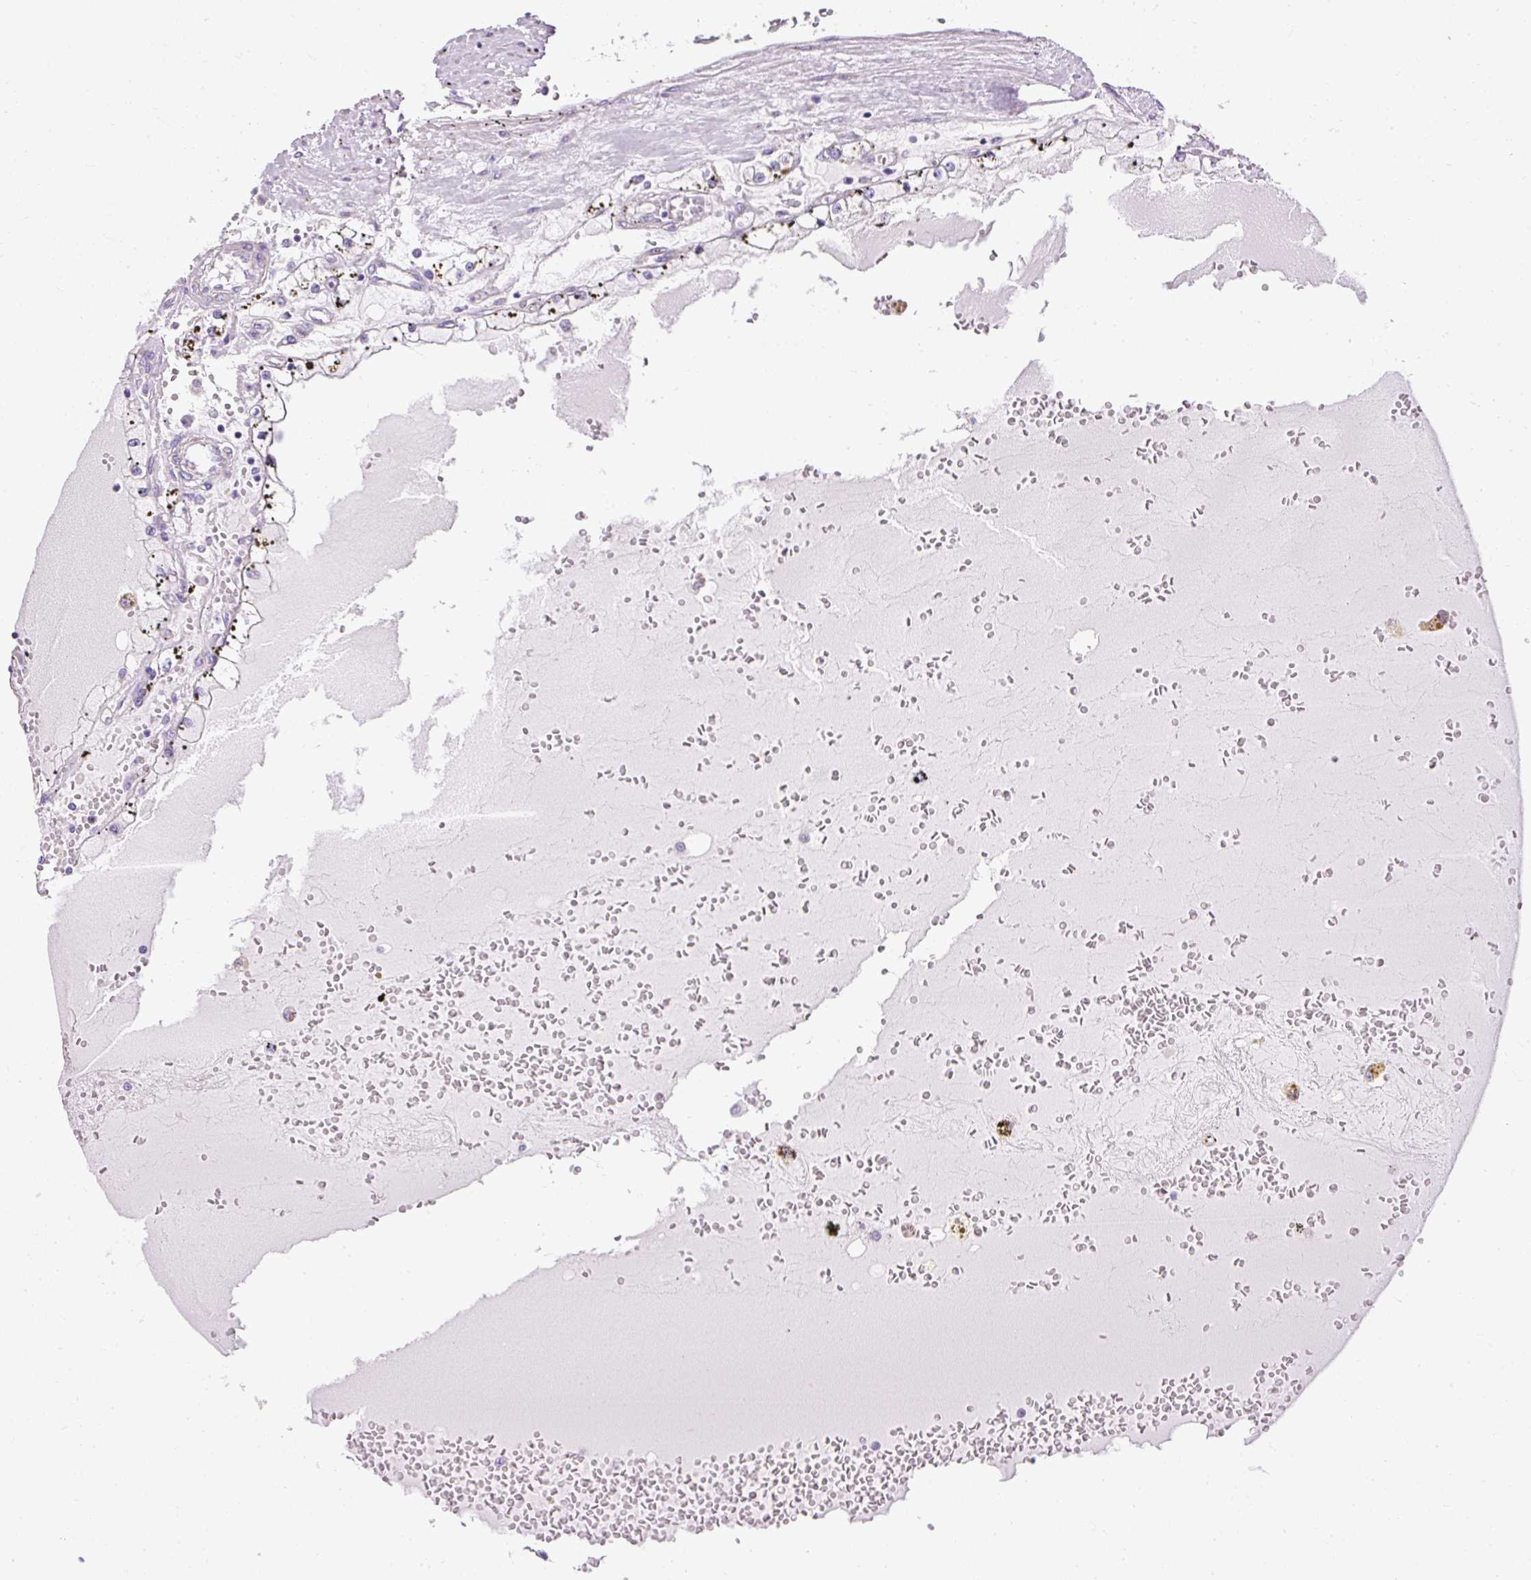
{"staining": {"intensity": "negative", "quantity": "none", "location": "none"}, "tissue": "renal cancer", "cell_type": "Tumor cells", "image_type": "cancer", "snomed": [{"axis": "morphology", "description": "Adenocarcinoma, NOS"}, {"axis": "topography", "description": "Kidney"}], "caption": "Immunohistochemistry of renal adenocarcinoma reveals no positivity in tumor cells.", "gene": "C2CD4C", "patient": {"sex": "male", "age": 56}}